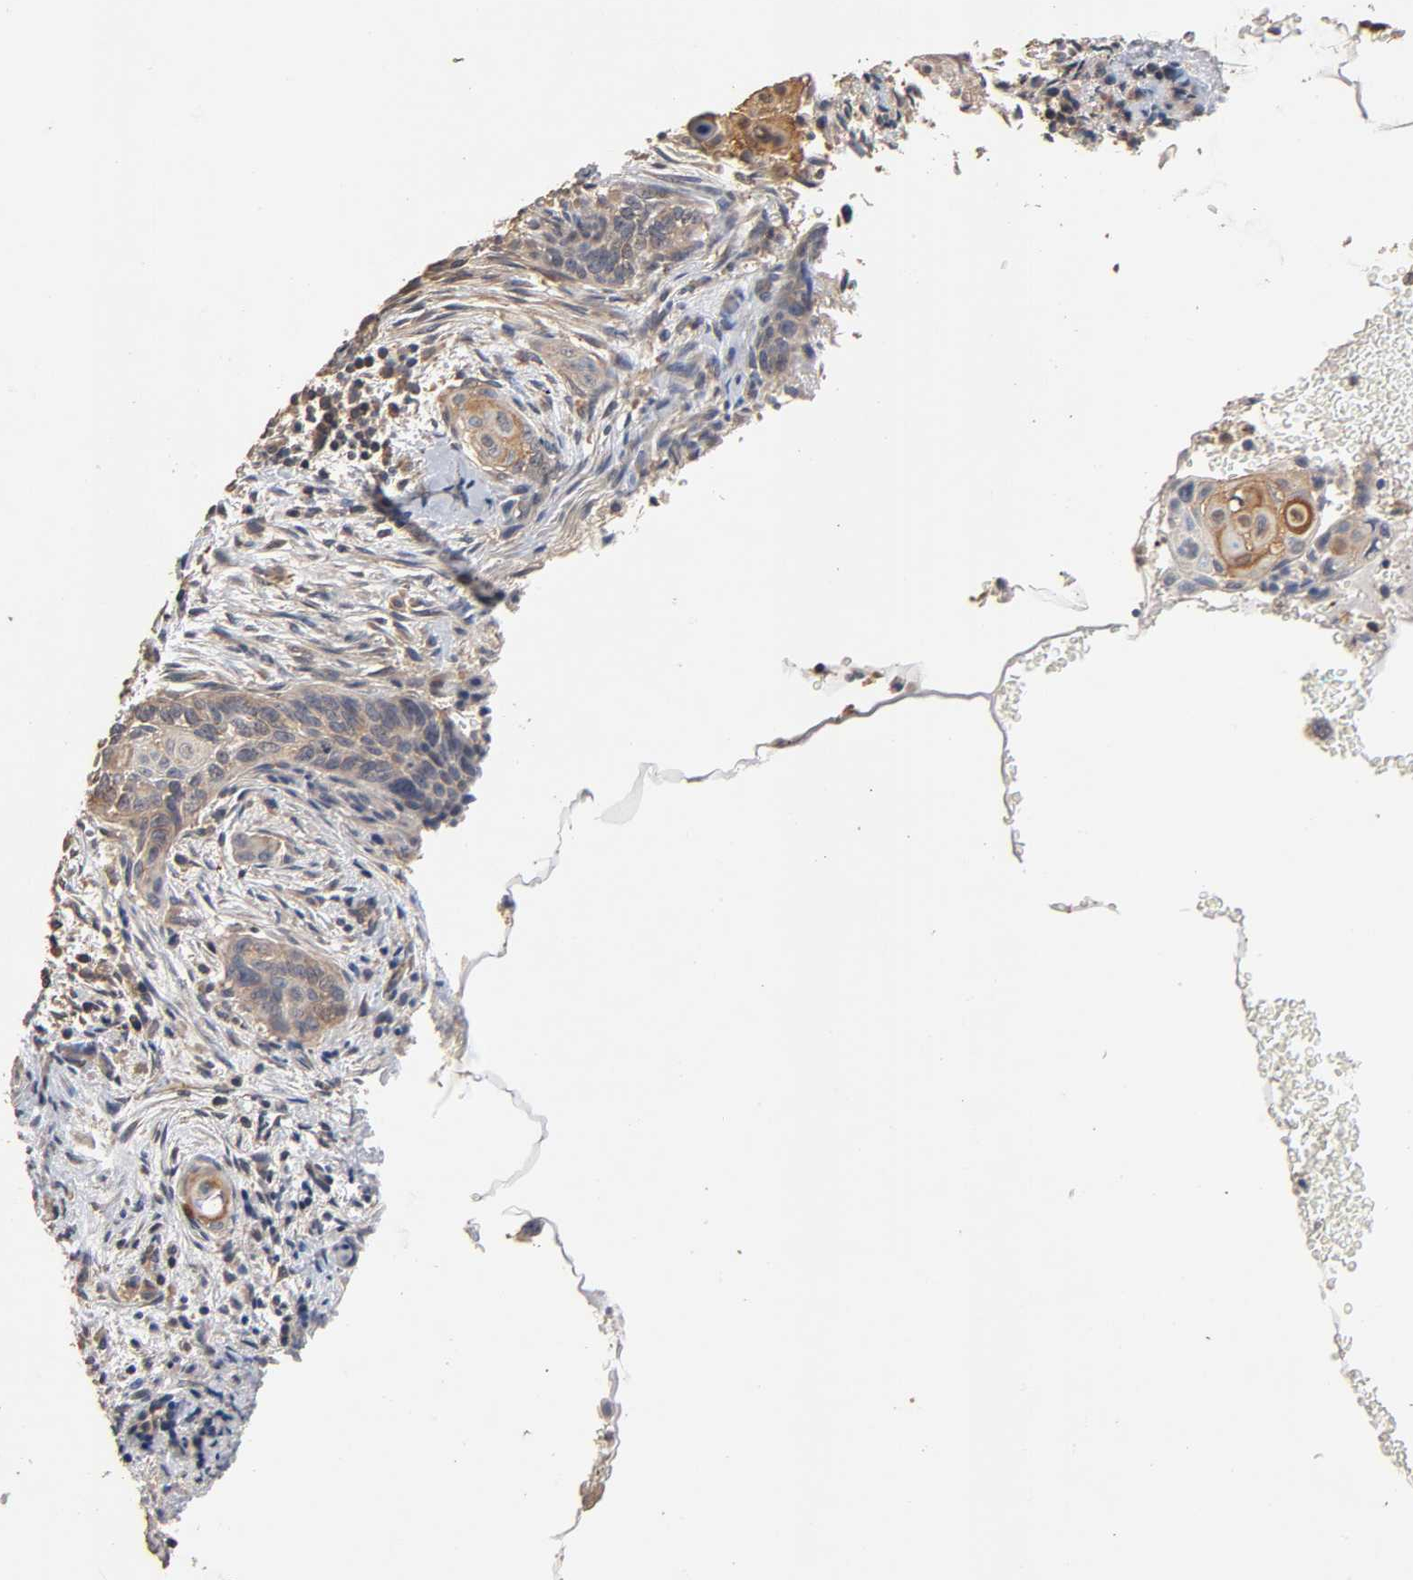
{"staining": {"intensity": "weak", "quantity": ">75%", "location": "cytoplasmic/membranous"}, "tissue": "cervical cancer", "cell_type": "Tumor cells", "image_type": "cancer", "snomed": [{"axis": "morphology", "description": "Squamous cell carcinoma, NOS"}, {"axis": "topography", "description": "Cervix"}], "caption": "Approximately >75% of tumor cells in human squamous cell carcinoma (cervical) show weak cytoplasmic/membranous protein expression as visualized by brown immunohistochemical staining.", "gene": "ARHGEF7", "patient": {"sex": "female", "age": 33}}